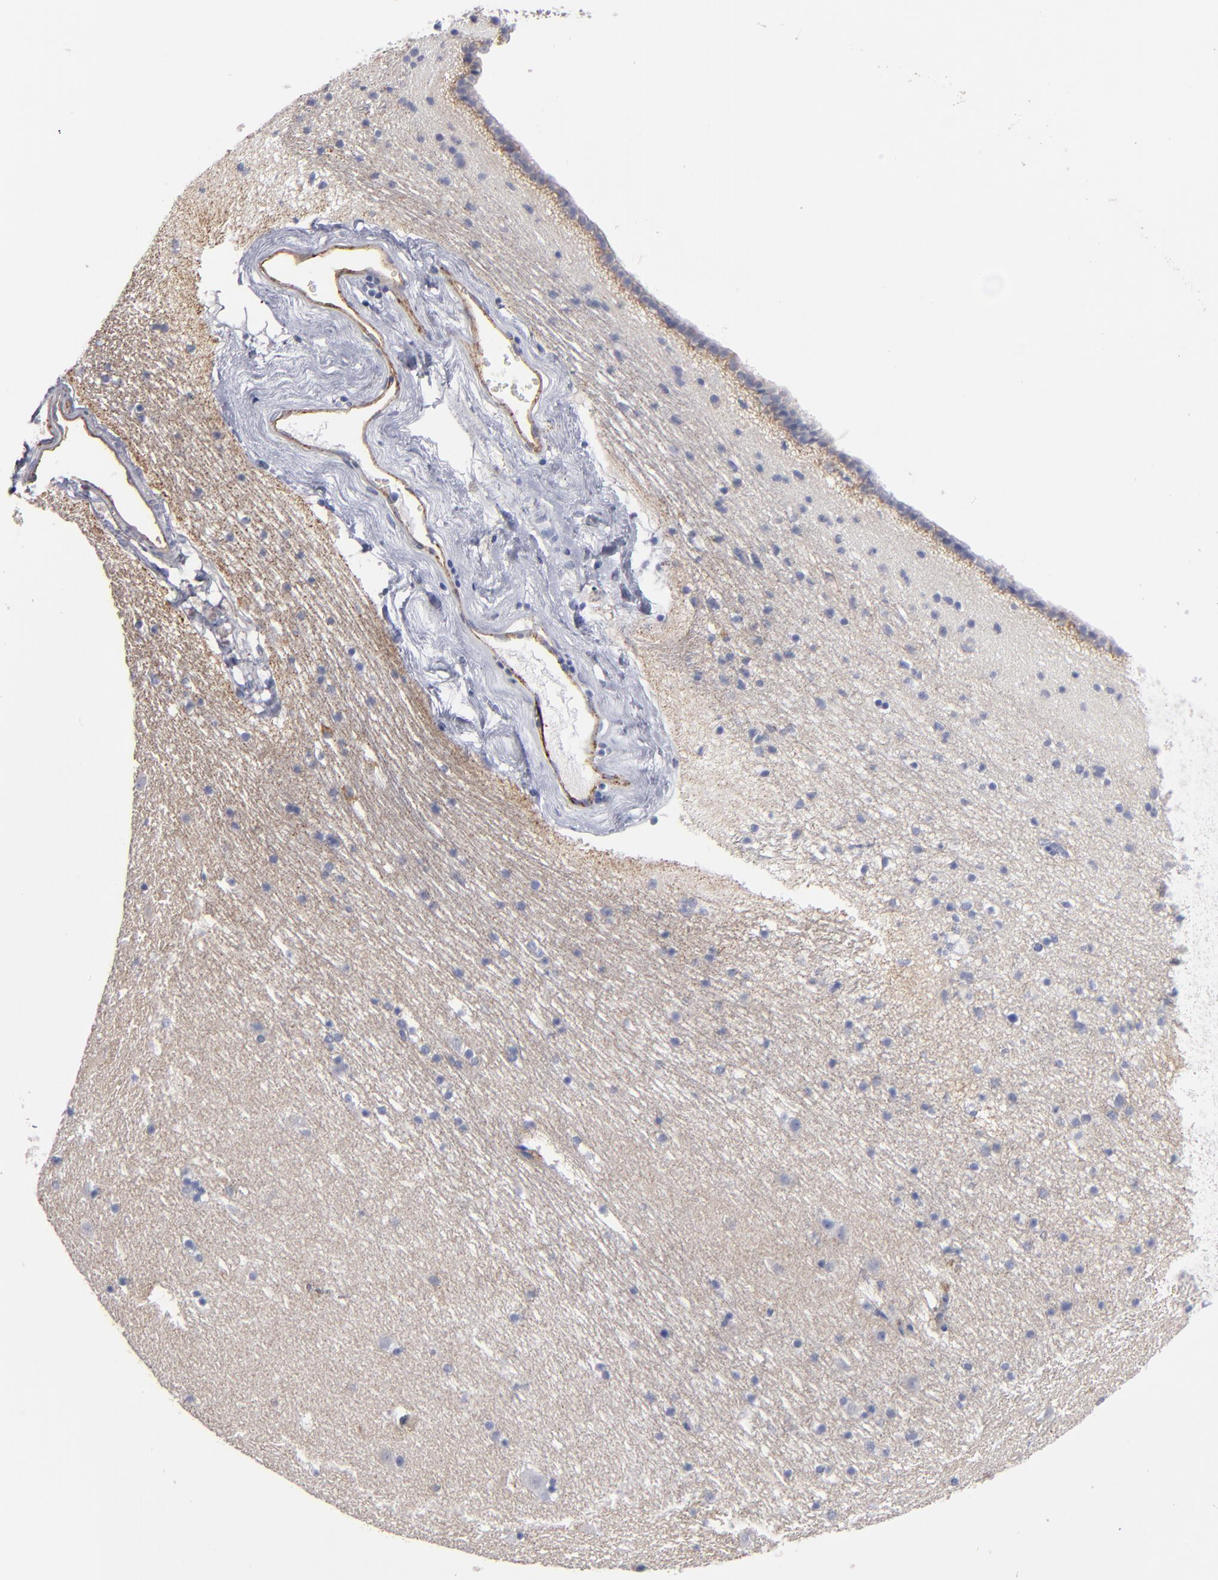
{"staining": {"intensity": "negative", "quantity": "none", "location": "none"}, "tissue": "caudate", "cell_type": "Glial cells", "image_type": "normal", "snomed": [{"axis": "morphology", "description": "Normal tissue, NOS"}, {"axis": "topography", "description": "Lateral ventricle wall"}], "caption": "An IHC micrograph of unremarkable caudate is shown. There is no staining in glial cells of caudate.", "gene": "TM4SF1", "patient": {"sex": "male", "age": 45}}